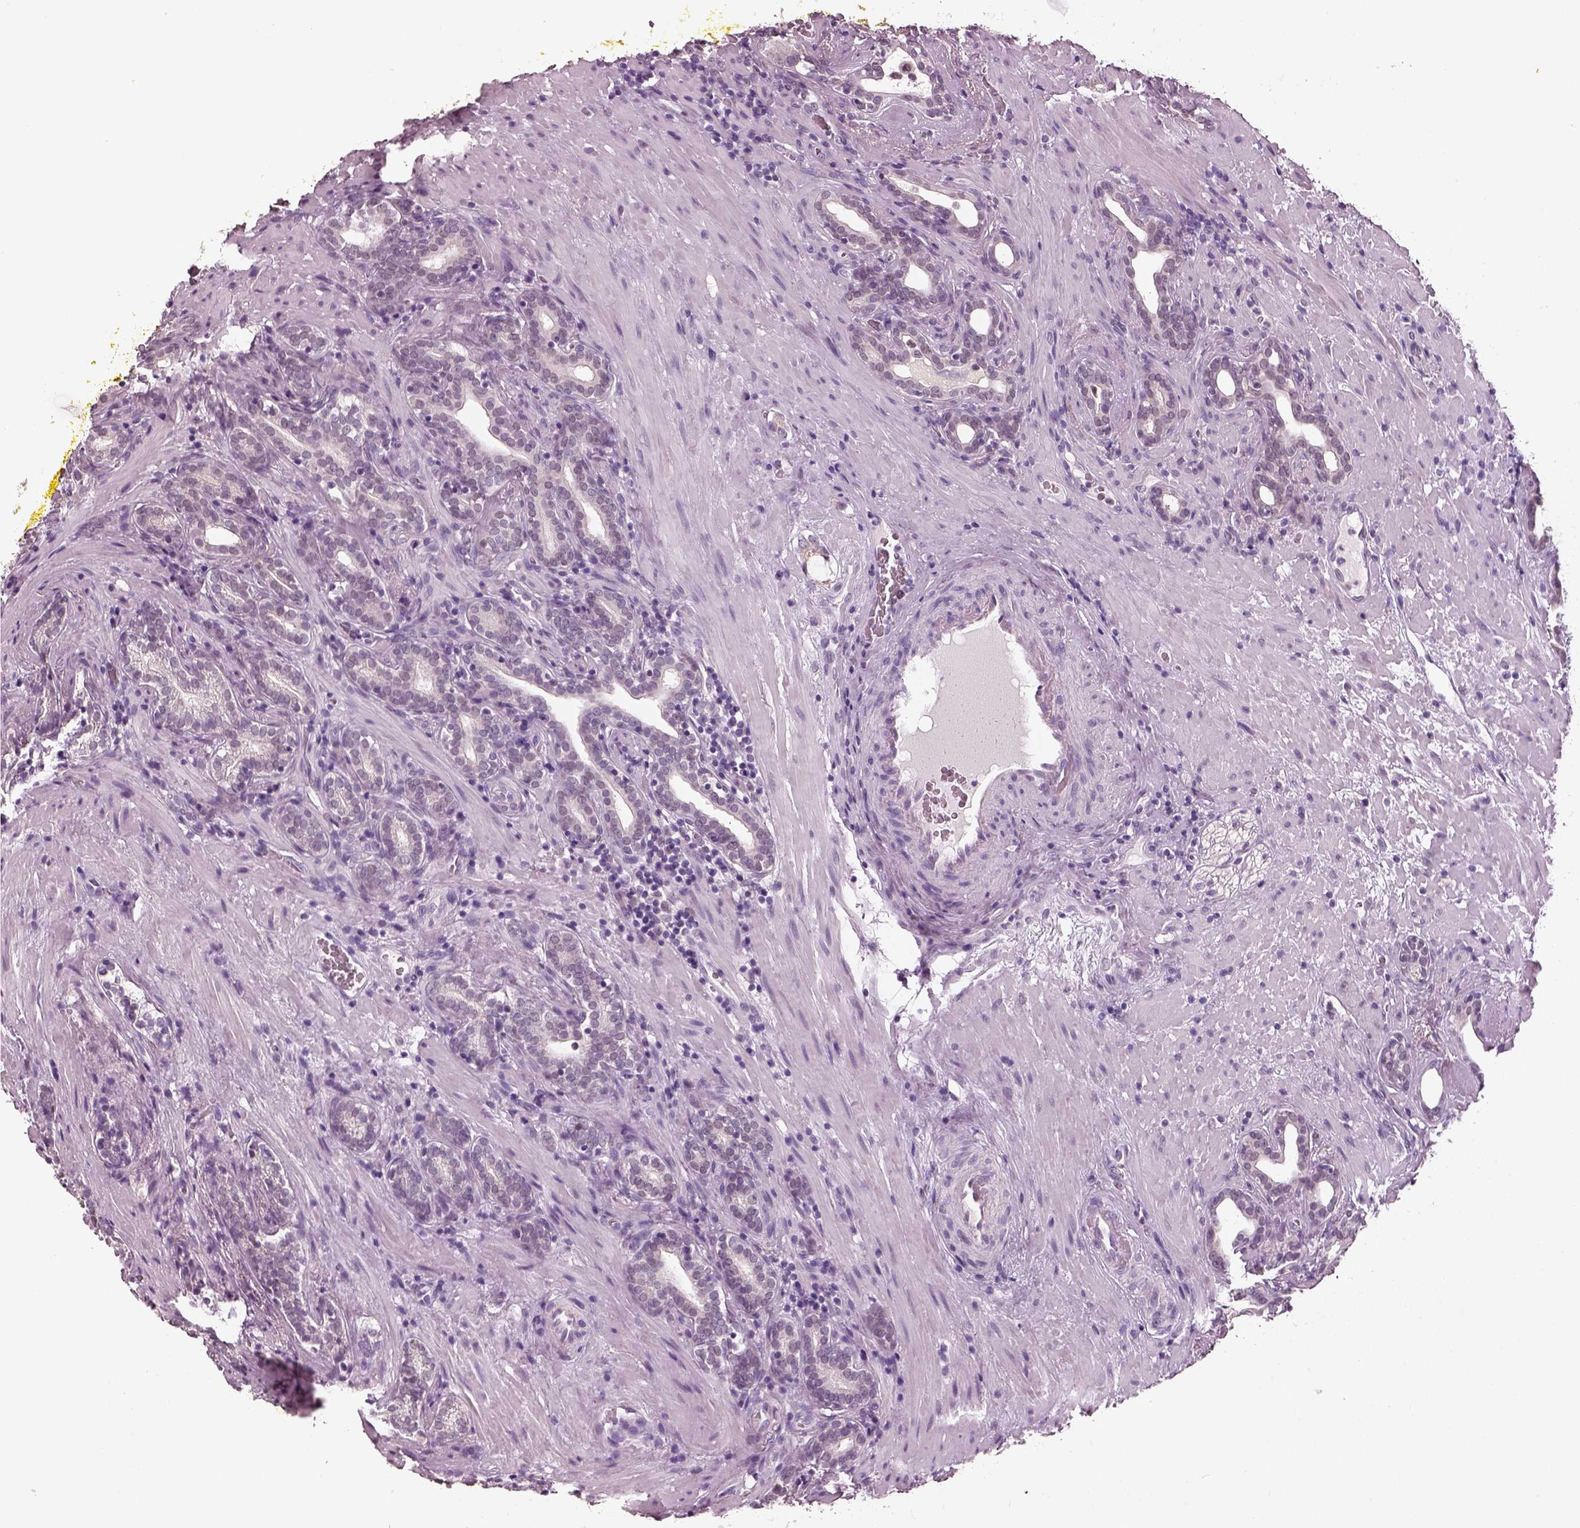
{"staining": {"intensity": "negative", "quantity": "none", "location": "none"}, "tissue": "prostate cancer", "cell_type": "Tumor cells", "image_type": "cancer", "snomed": [{"axis": "morphology", "description": "Adenocarcinoma, NOS"}, {"axis": "topography", "description": "Prostate"}], "caption": "The IHC micrograph has no significant positivity in tumor cells of prostate cancer (adenocarcinoma) tissue. The staining is performed using DAB brown chromogen with nuclei counter-stained in using hematoxylin.", "gene": "ELSPBP1", "patient": {"sex": "male", "age": 66}}